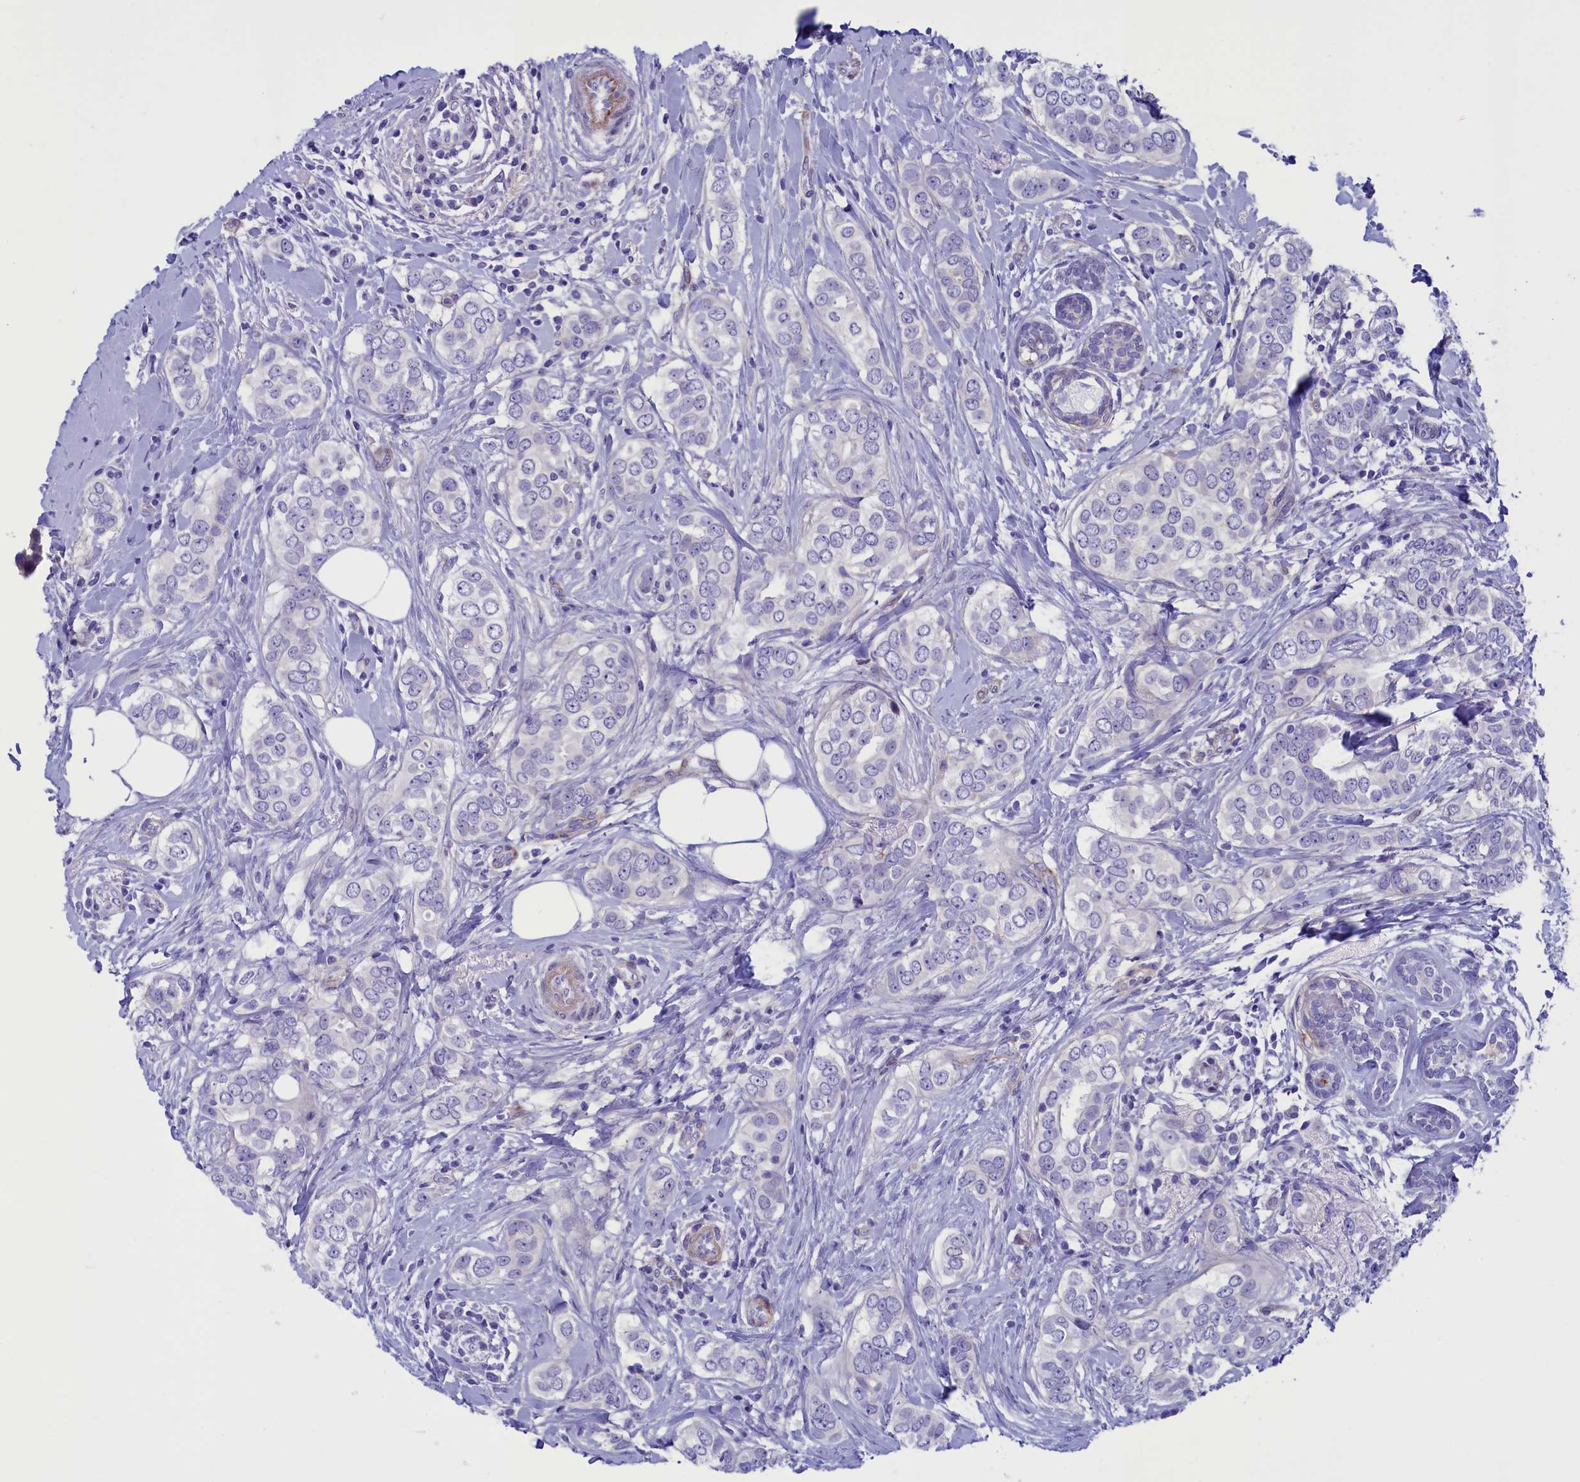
{"staining": {"intensity": "negative", "quantity": "none", "location": "none"}, "tissue": "breast cancer", "cell_type": "Tumor cells", "image_type": "cancer", "snomed": [{"axis": "morphology", "description": "Lobular carcinoma"}, {"axis": "topography", "description": "Breast"}], "caption": "IHC image of neoplastic tissue: breast cancer stained with DAB shows no significant protein expression in tumor cells.", "gene": "LOXL1", "patient": {"sex": "female", "age": 51}}